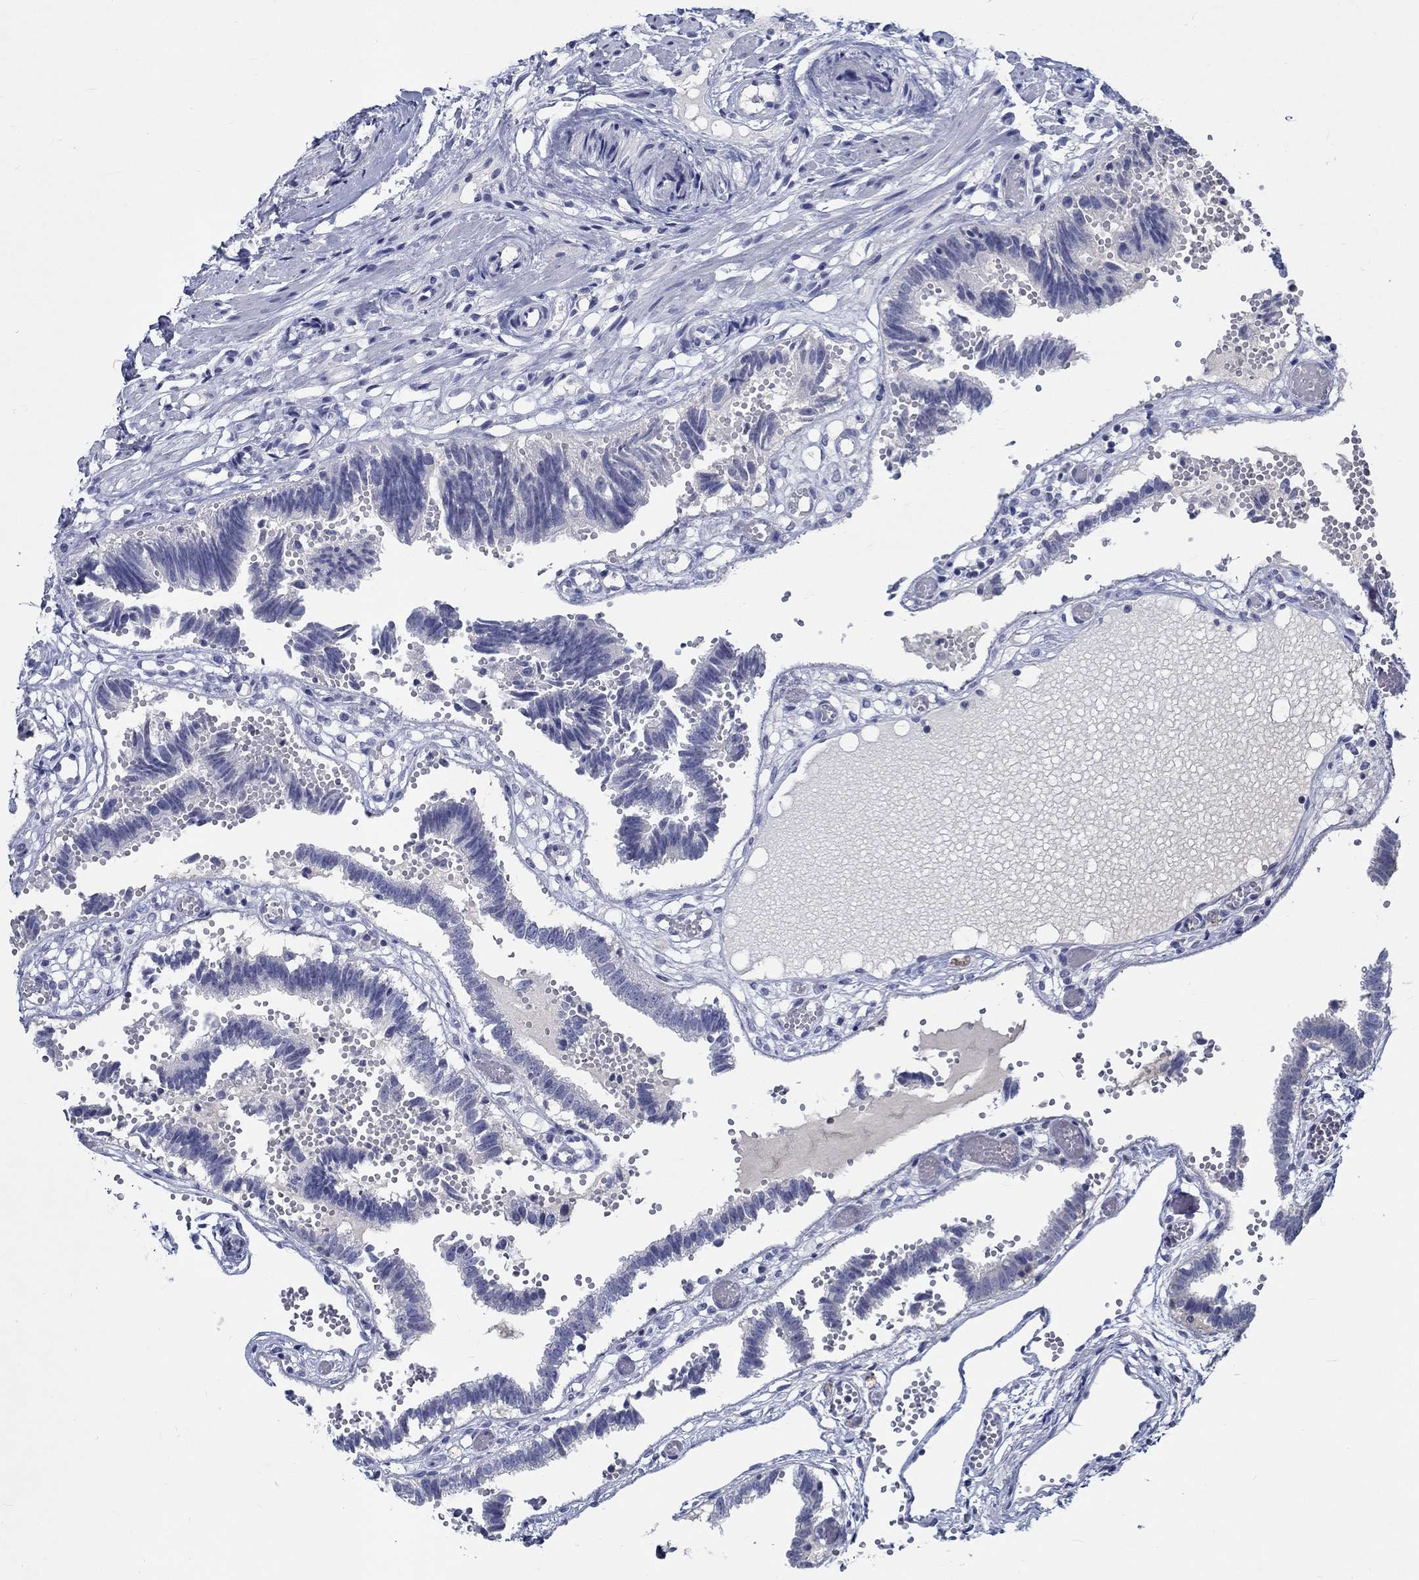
{"staining": {"intensity": "negative", "quantity": "none", "location": "none"}, "tissue": "fallopian tube", "cell_type": "Glandular cells", "image_type": "normal", "snomed": [{"axis": "morphology", "description": "Normal tissue, NOS"}, {"axis": "topography", "description": "Fallopian tube"}], "caption": "Protein analysis of unremarkable fallopian tube displays no significant staining in glandular cells.", "gene": "CETN1", "patient": {"sex": "female", "age": 37}}